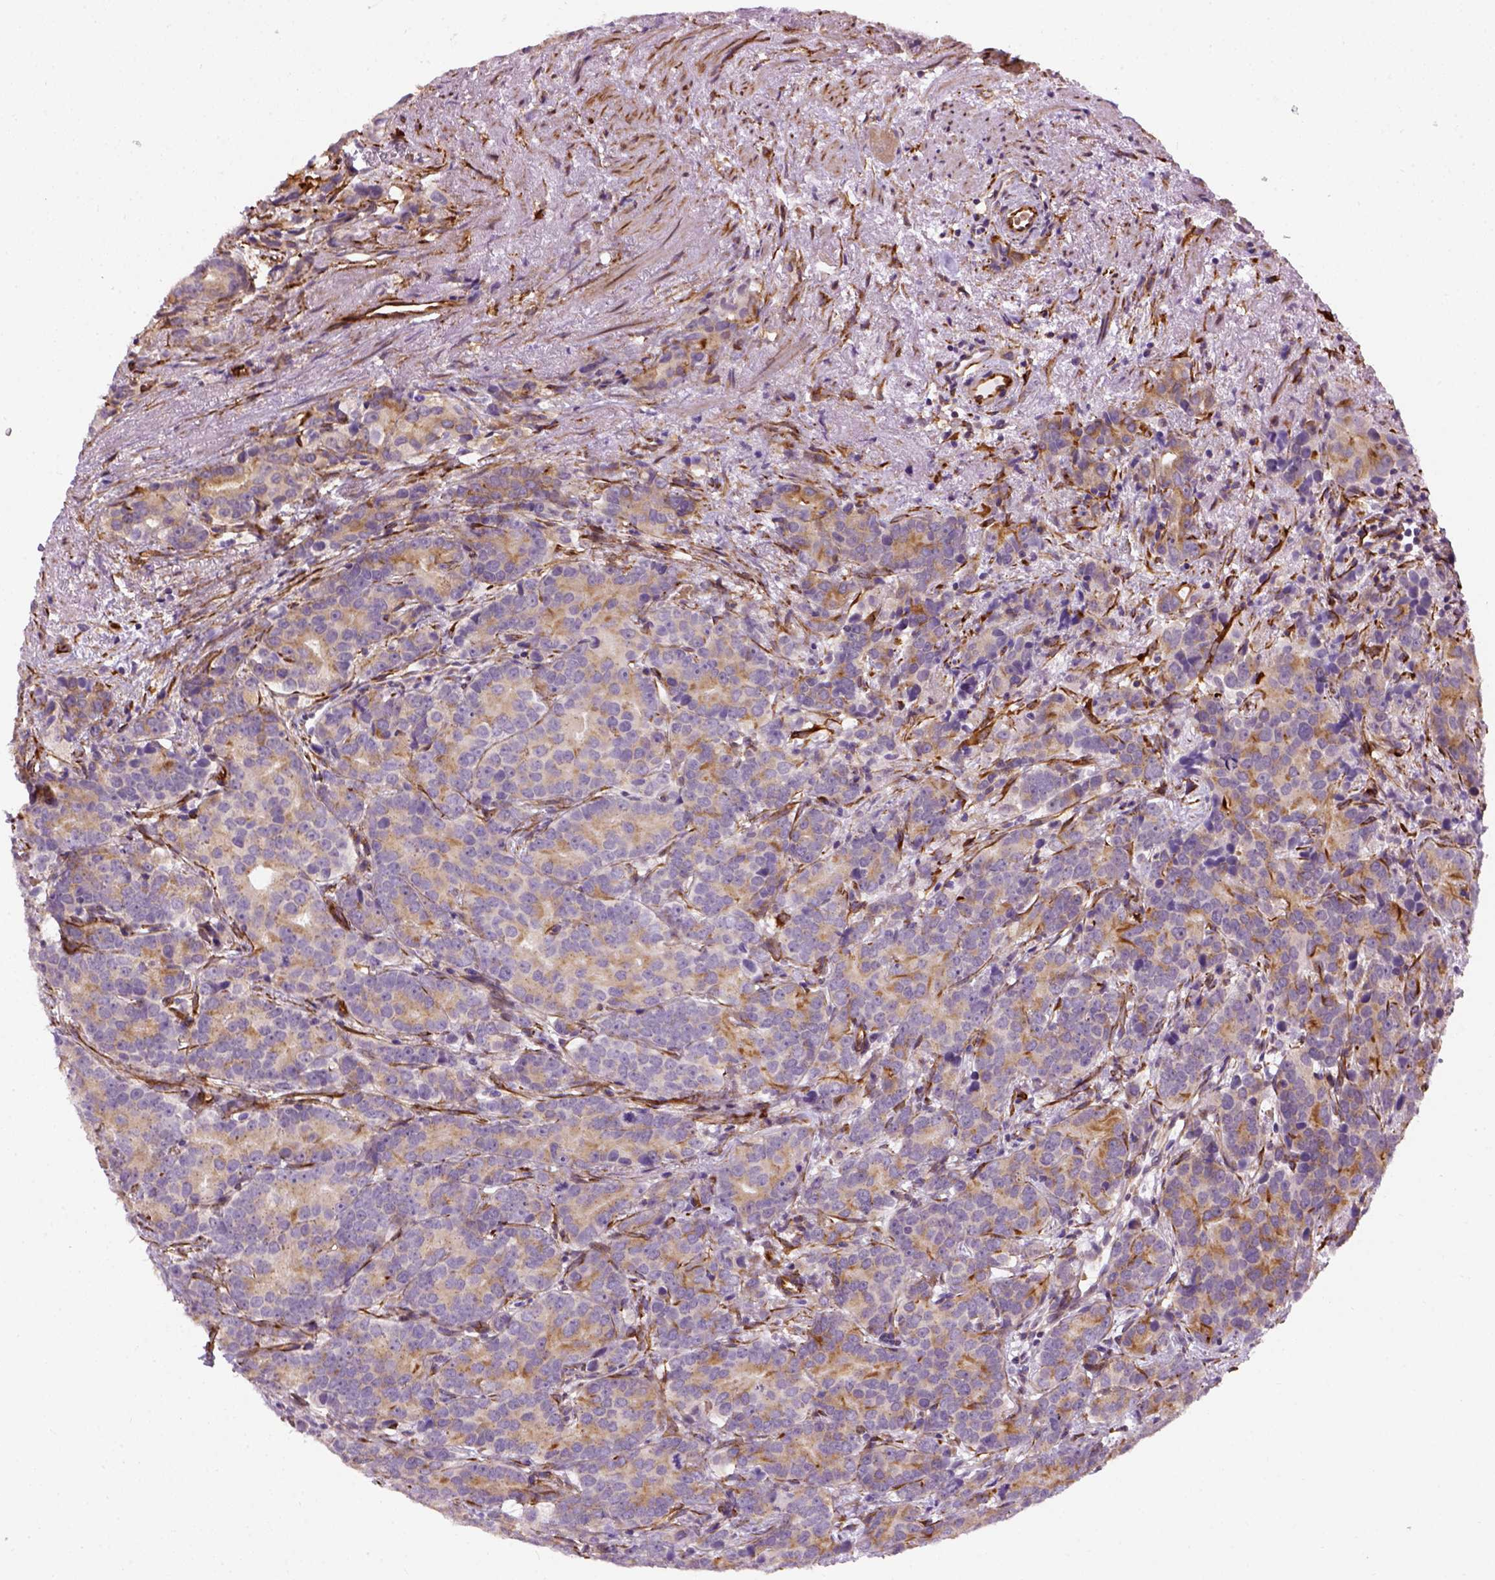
{"staining": {"intensity": "moderate", "quantity": ">75%", "location": "cytoplasmic/membranous"}, "tissue": "prostate cancer", "cell_type": "Tumor cells", "image_type": "cancer", "snomed": [{"axis": "morphology", "description": "Adenocarcinoma, High grade"}, {"axis": "topography", "description": "Prostate"}], "caption": "IHC (DAB (3,3'-diaminobenzidine)) staining of high-grade adenocarcinoma (prostate) exhibits moderate cytoplasmic/membranous protein expression in approximately >75% of tumor cells.", "gene": "KAZN", "patient": {"sex": "male", "age": 90}}